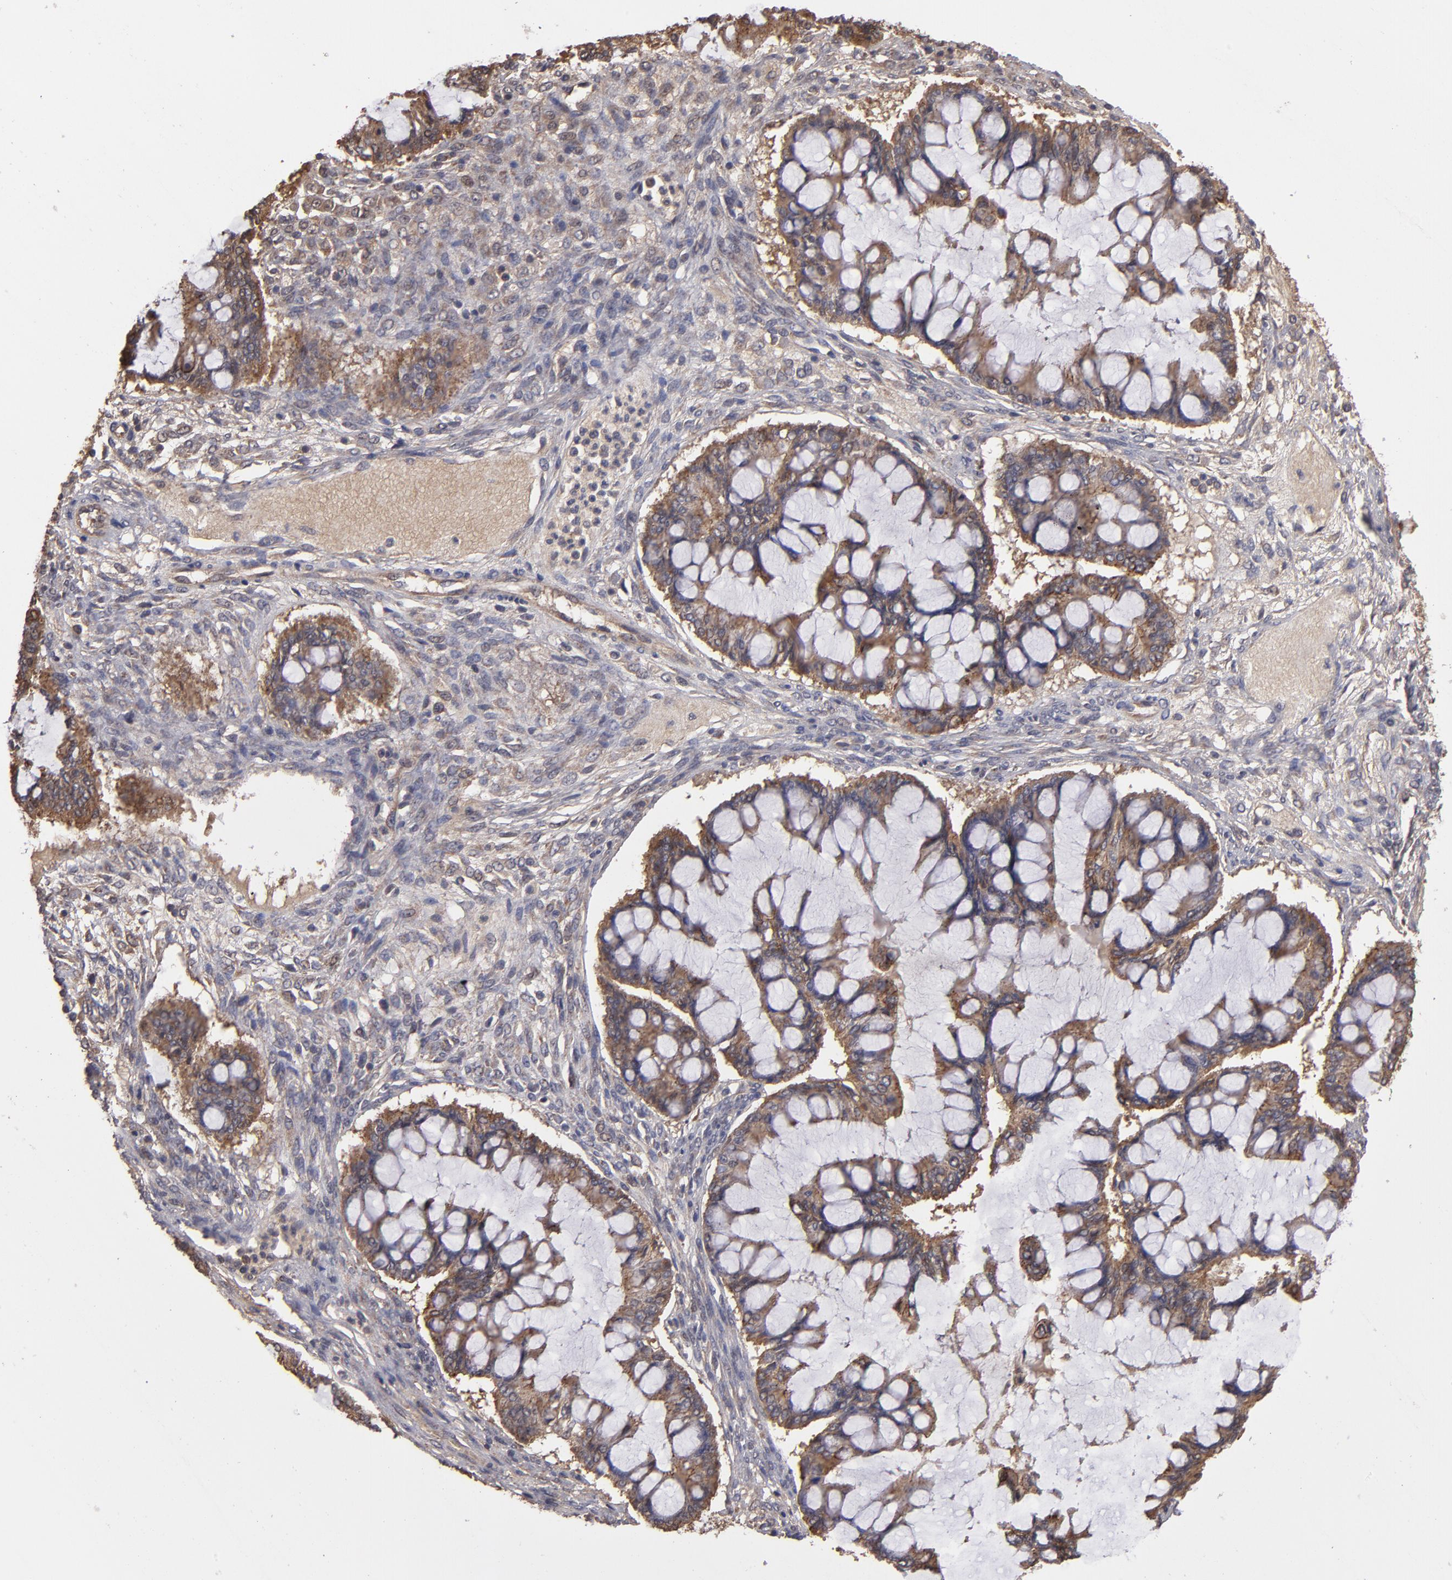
{"staining": {"intensity": "weak", "quantity": ">75%", "location": "cytoplasmic/membranous"}, "tissue": "ovarian cancer", "cell_type": "Tumor cells", "image_type": "cancer", "snomed": [{"axis": "morphology", "description": "Cystadenocarcinoma, mucinous, NOS"}, {"axis": "topography", "description": "Ovary"}], "caption": "Tumor cells demonstrate low levels of weak cytoplasmic/membranous expression in about >75% of cells in human ovarian mucinous cystadenocarcinoma.", "gene": "RPS6KA6", "patient": {"sex": "female", "age": 73}}